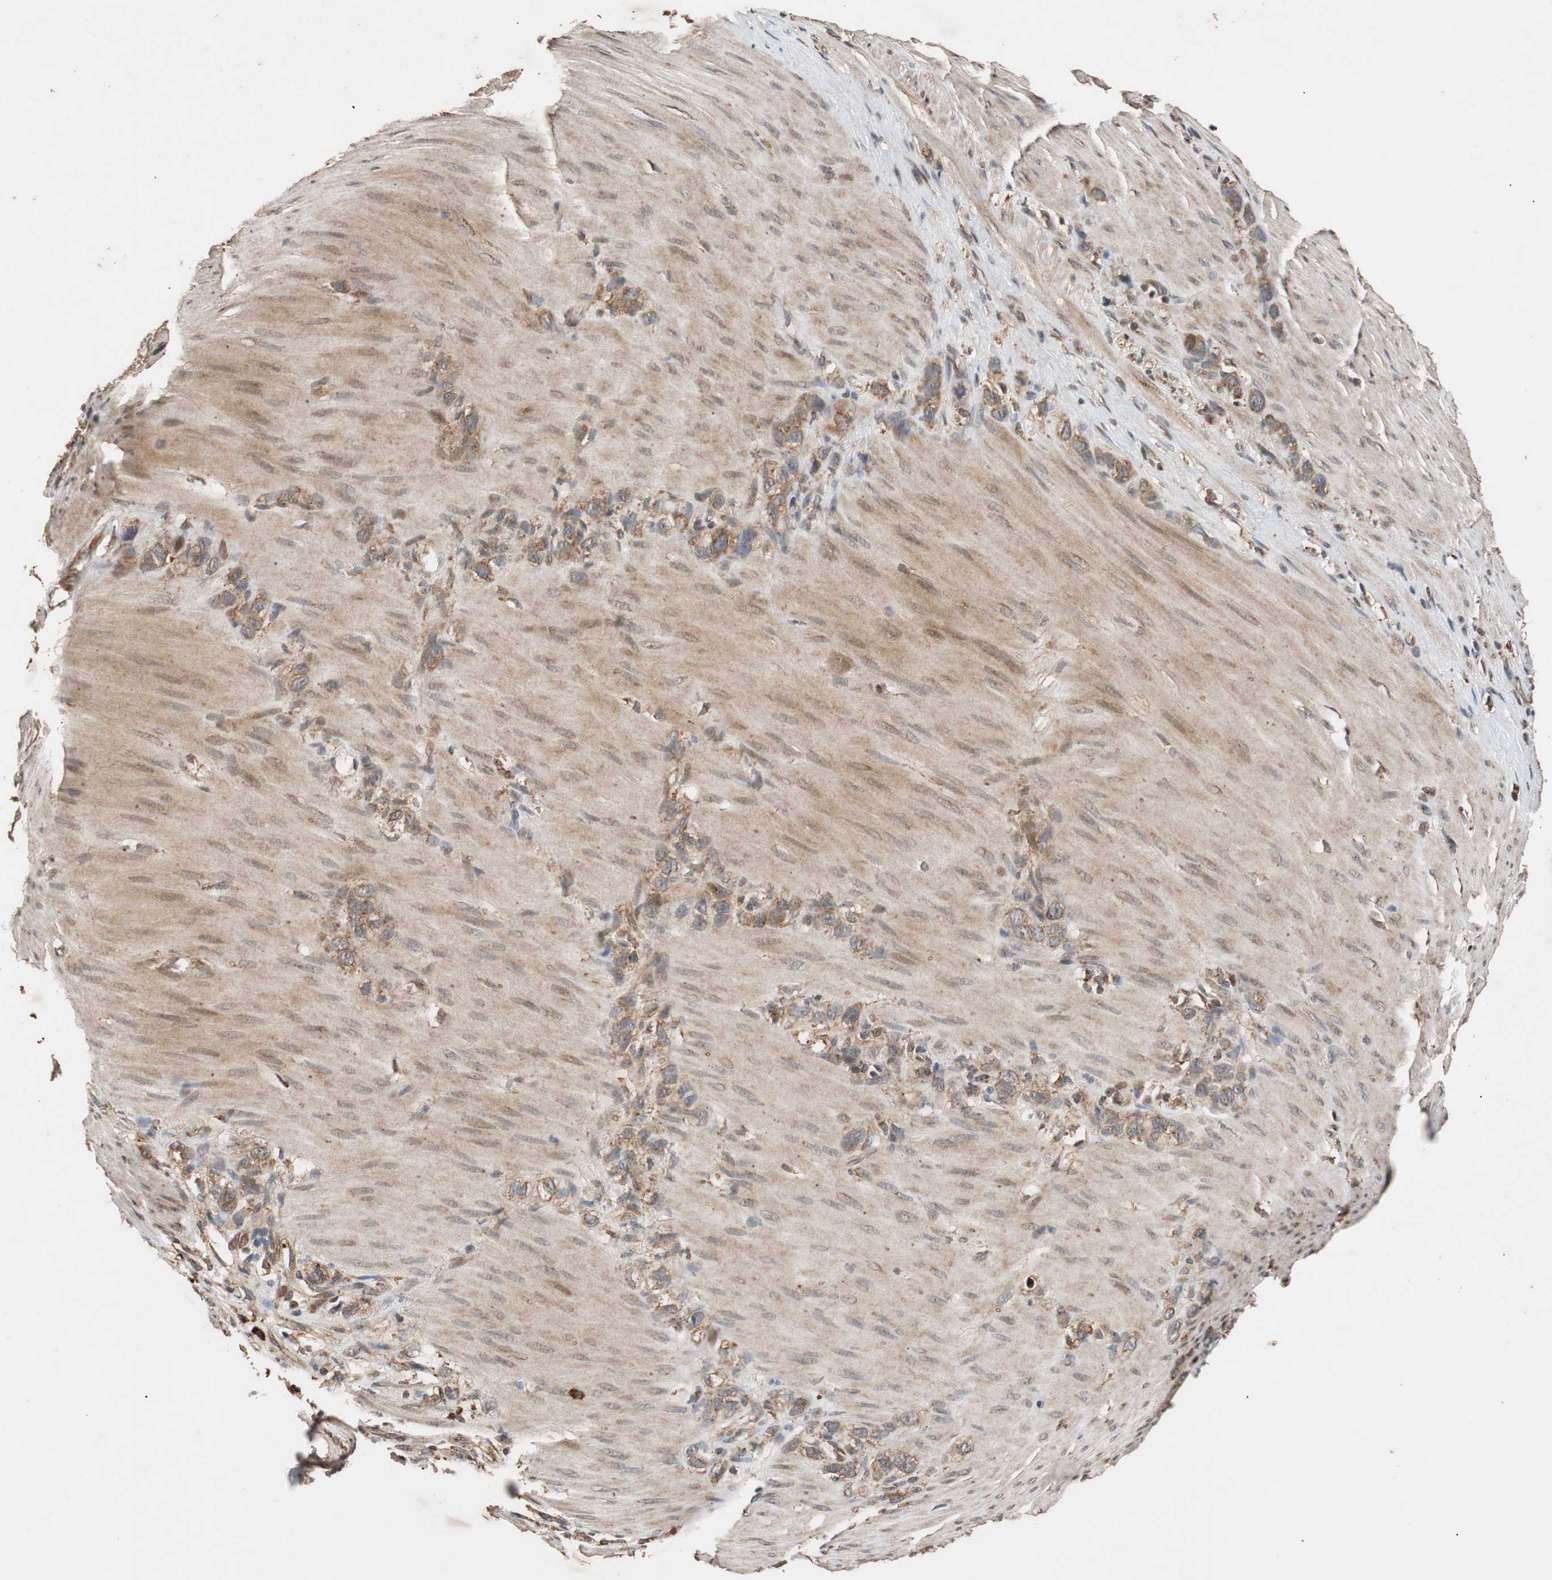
{"staining": {"intensity": "moderate", "quantity": ">75%", "location": "cytoplasmic/membranous"}, "tissue": "stomach cancer", "cell_type": "Tumor cells", "image_type": "cancer", "snomed": [{"axis": "morphology", "description": "Normal tissue, NOS"}, {"axis": "morphology", "description": "Adenocarcinoma, NOS"}, {"axis": "morphology", "description": "Adenocarcinoma, High grade"}, {"axis": "topography", "description": "Stomach, upper"}, {"axis": "topography", "description": "Stomach"}], "caption": "Moderate cytoplasmic/membranous expression for a protein is appreciated in approximately >75% of tumor cells of high-grade adenocarcinoma (stomach) using IHC.", "gene": "USP31", "patient": {"sex": "female", "age": 65}}